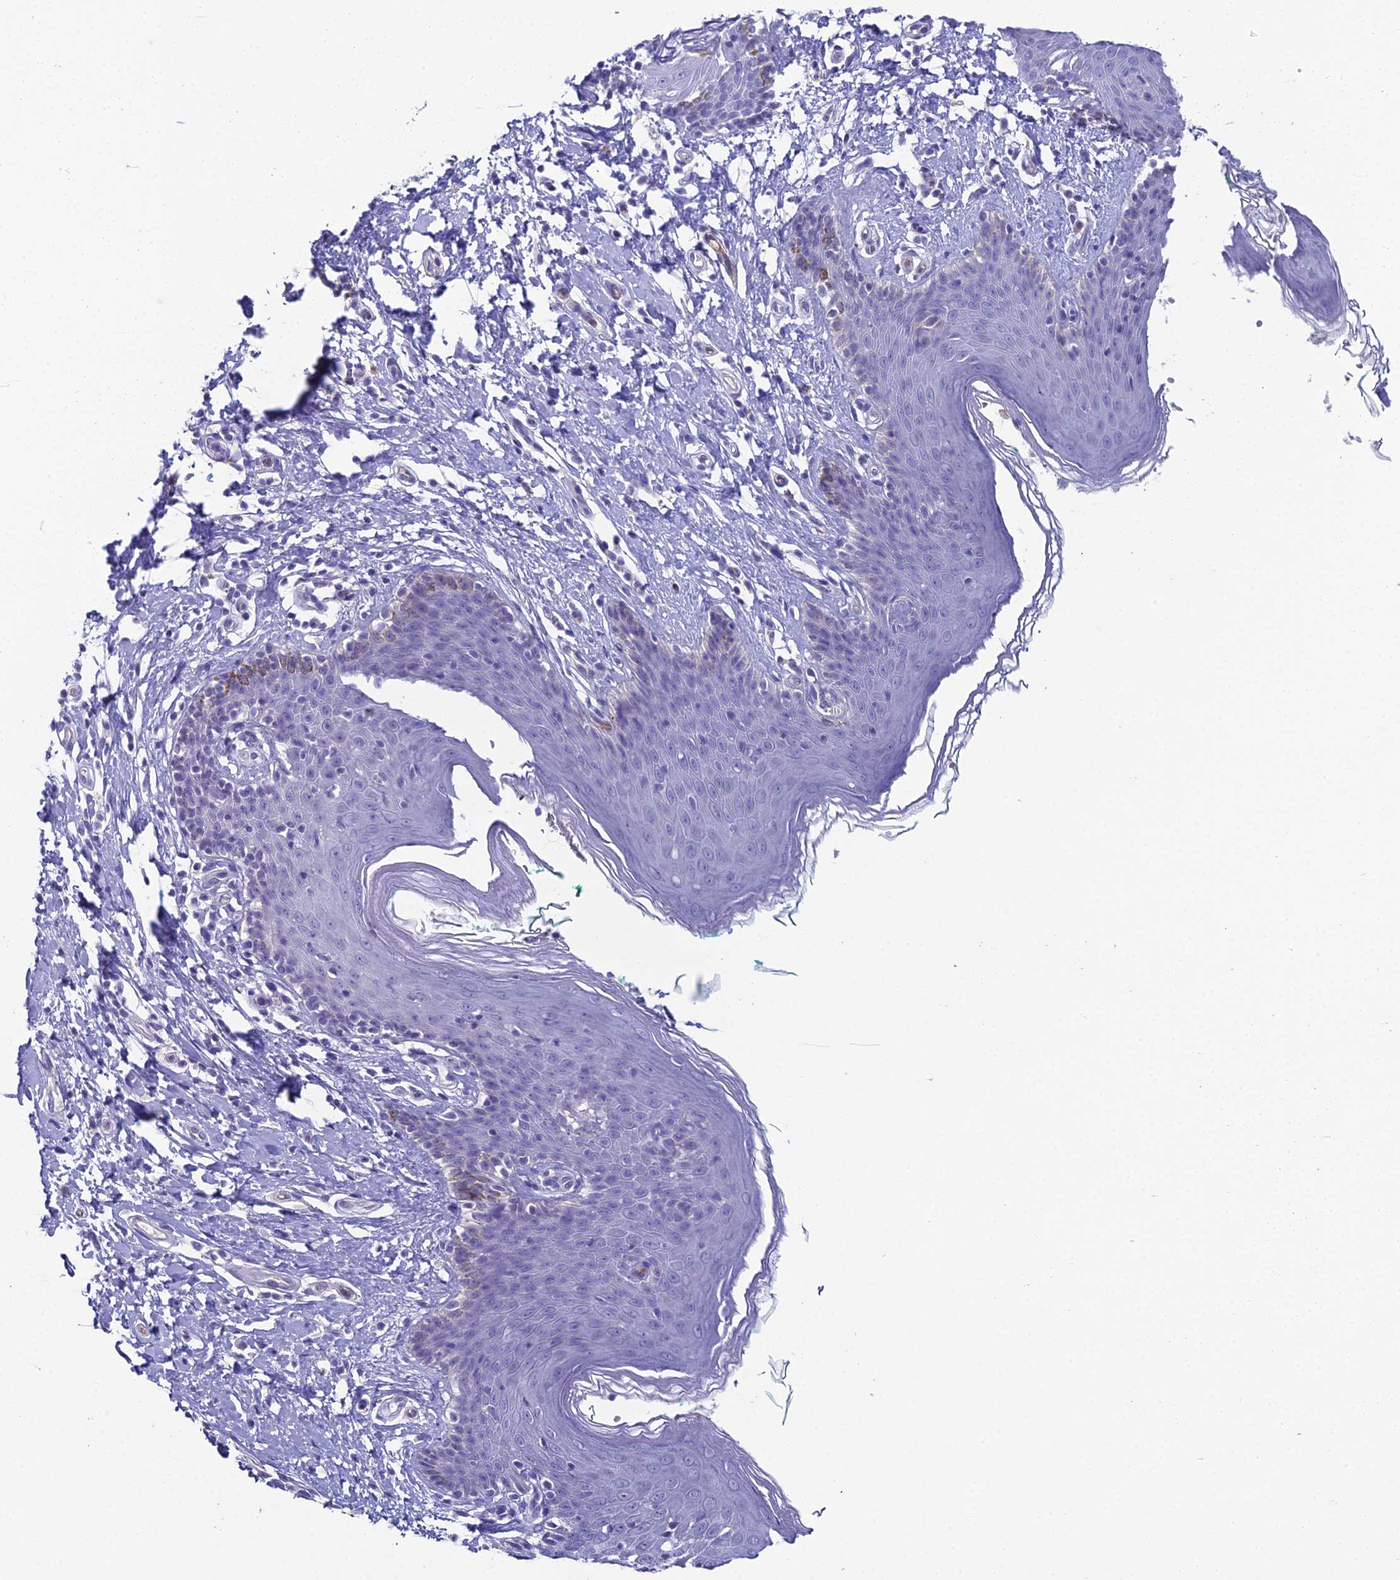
{"staining": {"intensity": "weak", "quantity": "<25%", "location": "cytoplasmic/membranous"}, "tissue": "skin", "cell_type": "Epidermal cells", "image_type": "normal", "snomed": [{"axis": "morphology", "description": "Normal tissue, NOS"}, {"axis": "topography", "description": "Vulva"}], "caption": "A micrograph of human skin is negative for staining in epidermal cells. Nuclei are stained in blue.", "gene": "ACE", "patient": {"sex": "female", "age": 66}}